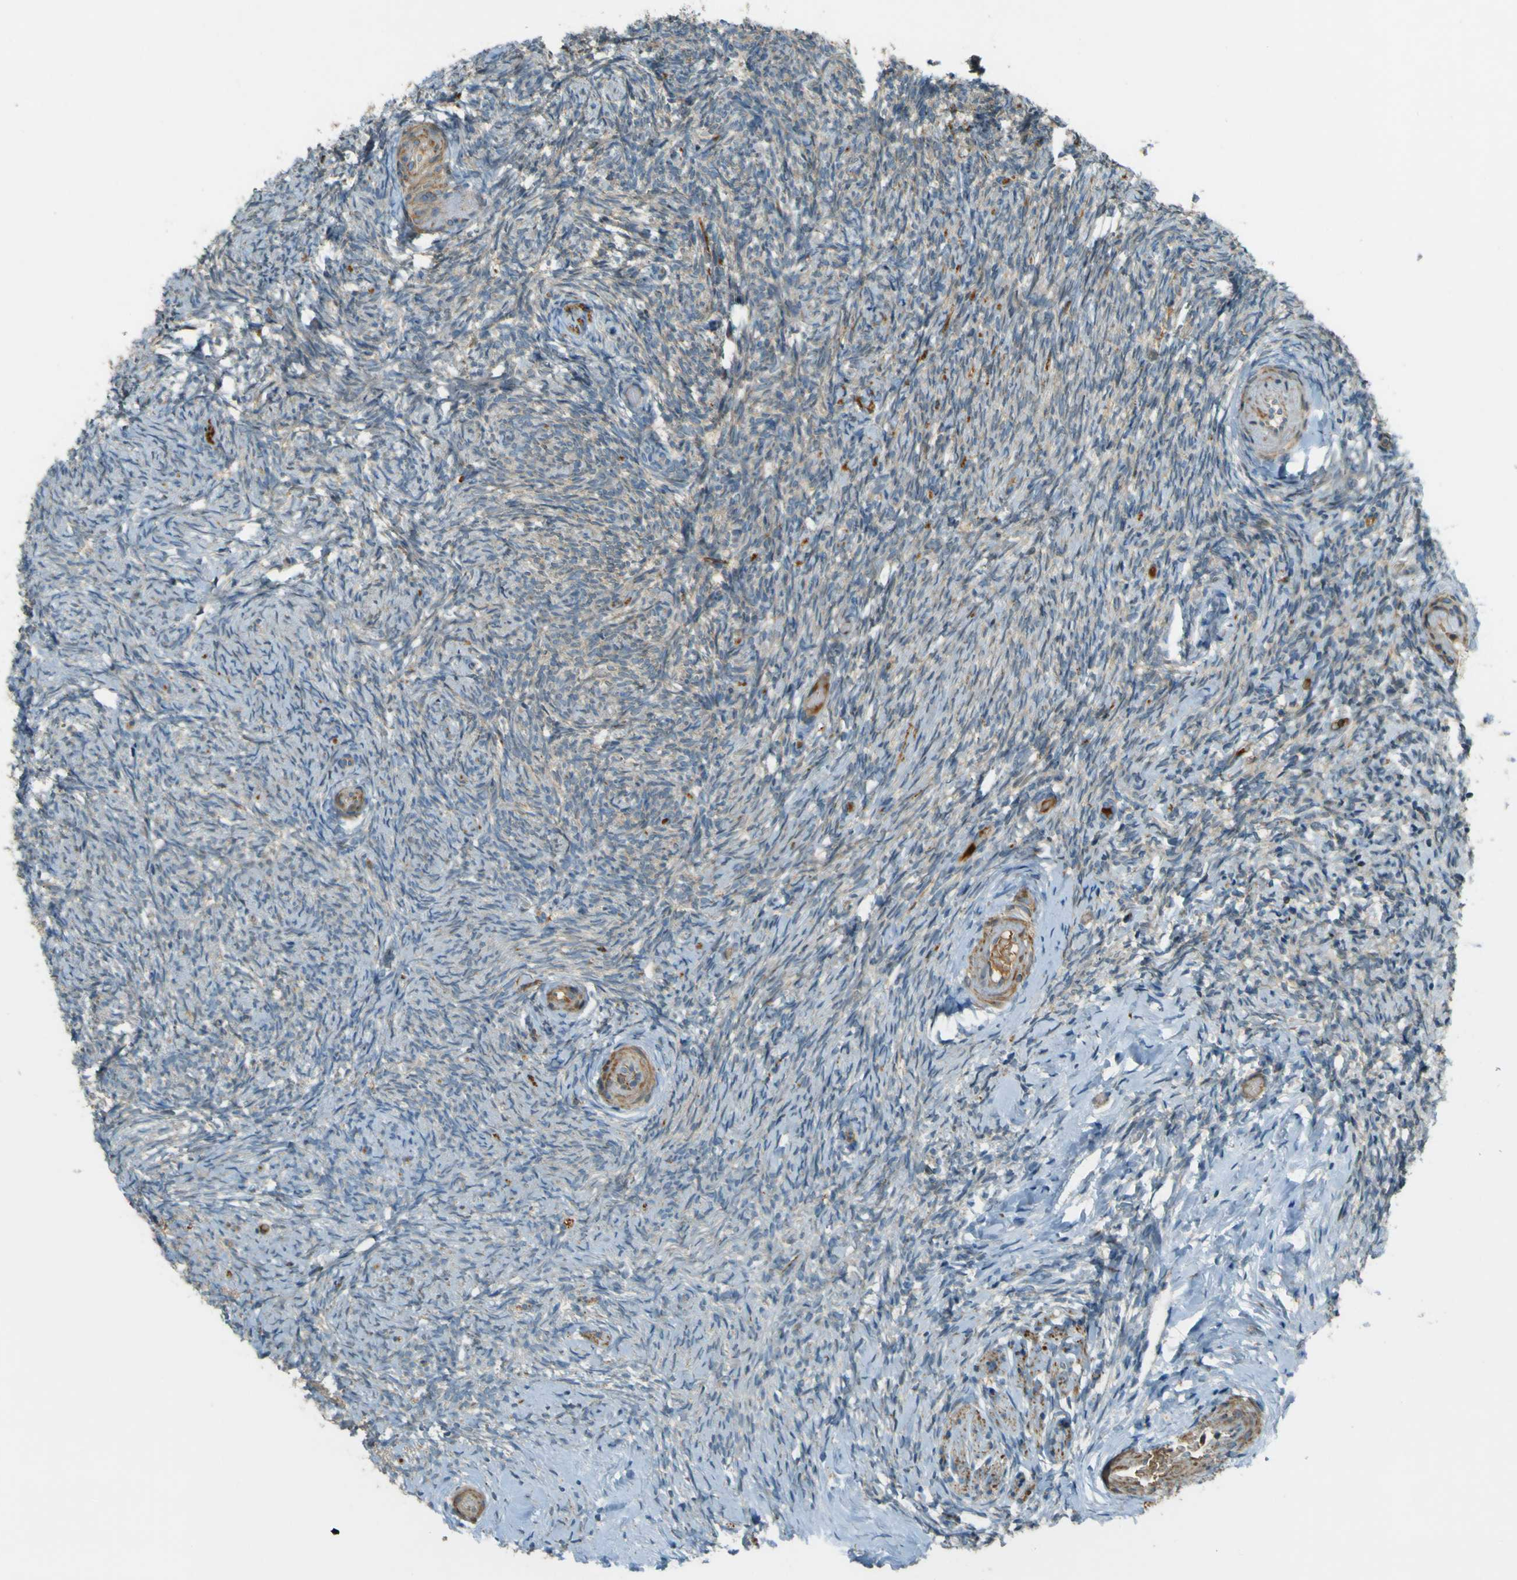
{"staining": {"intensity": "weak", "quantity": "25%-75%", "location": "cytoplasmic/membranous"}, "tissue": "ovary", "cell_type": "Ovarian stroma cells", "image_type": "normal", "snomed": [{"axis": "morphology", "description": "Normal tissue, NOS"}, {"axis": "topography", "description": "Ovary"}], "caption": "Brown immunohistochemical staining in benign human ovary reveals weak cytoplasmic/membranous staining in about 25%-75% of ovarian stroma cells. Using DAB (brown) and hematoxylin (blue) stains, captured at high magnification using brightfield microscopy.", "gene": "LPCAT1", "patient": {"sex": "female", "age": 60}}